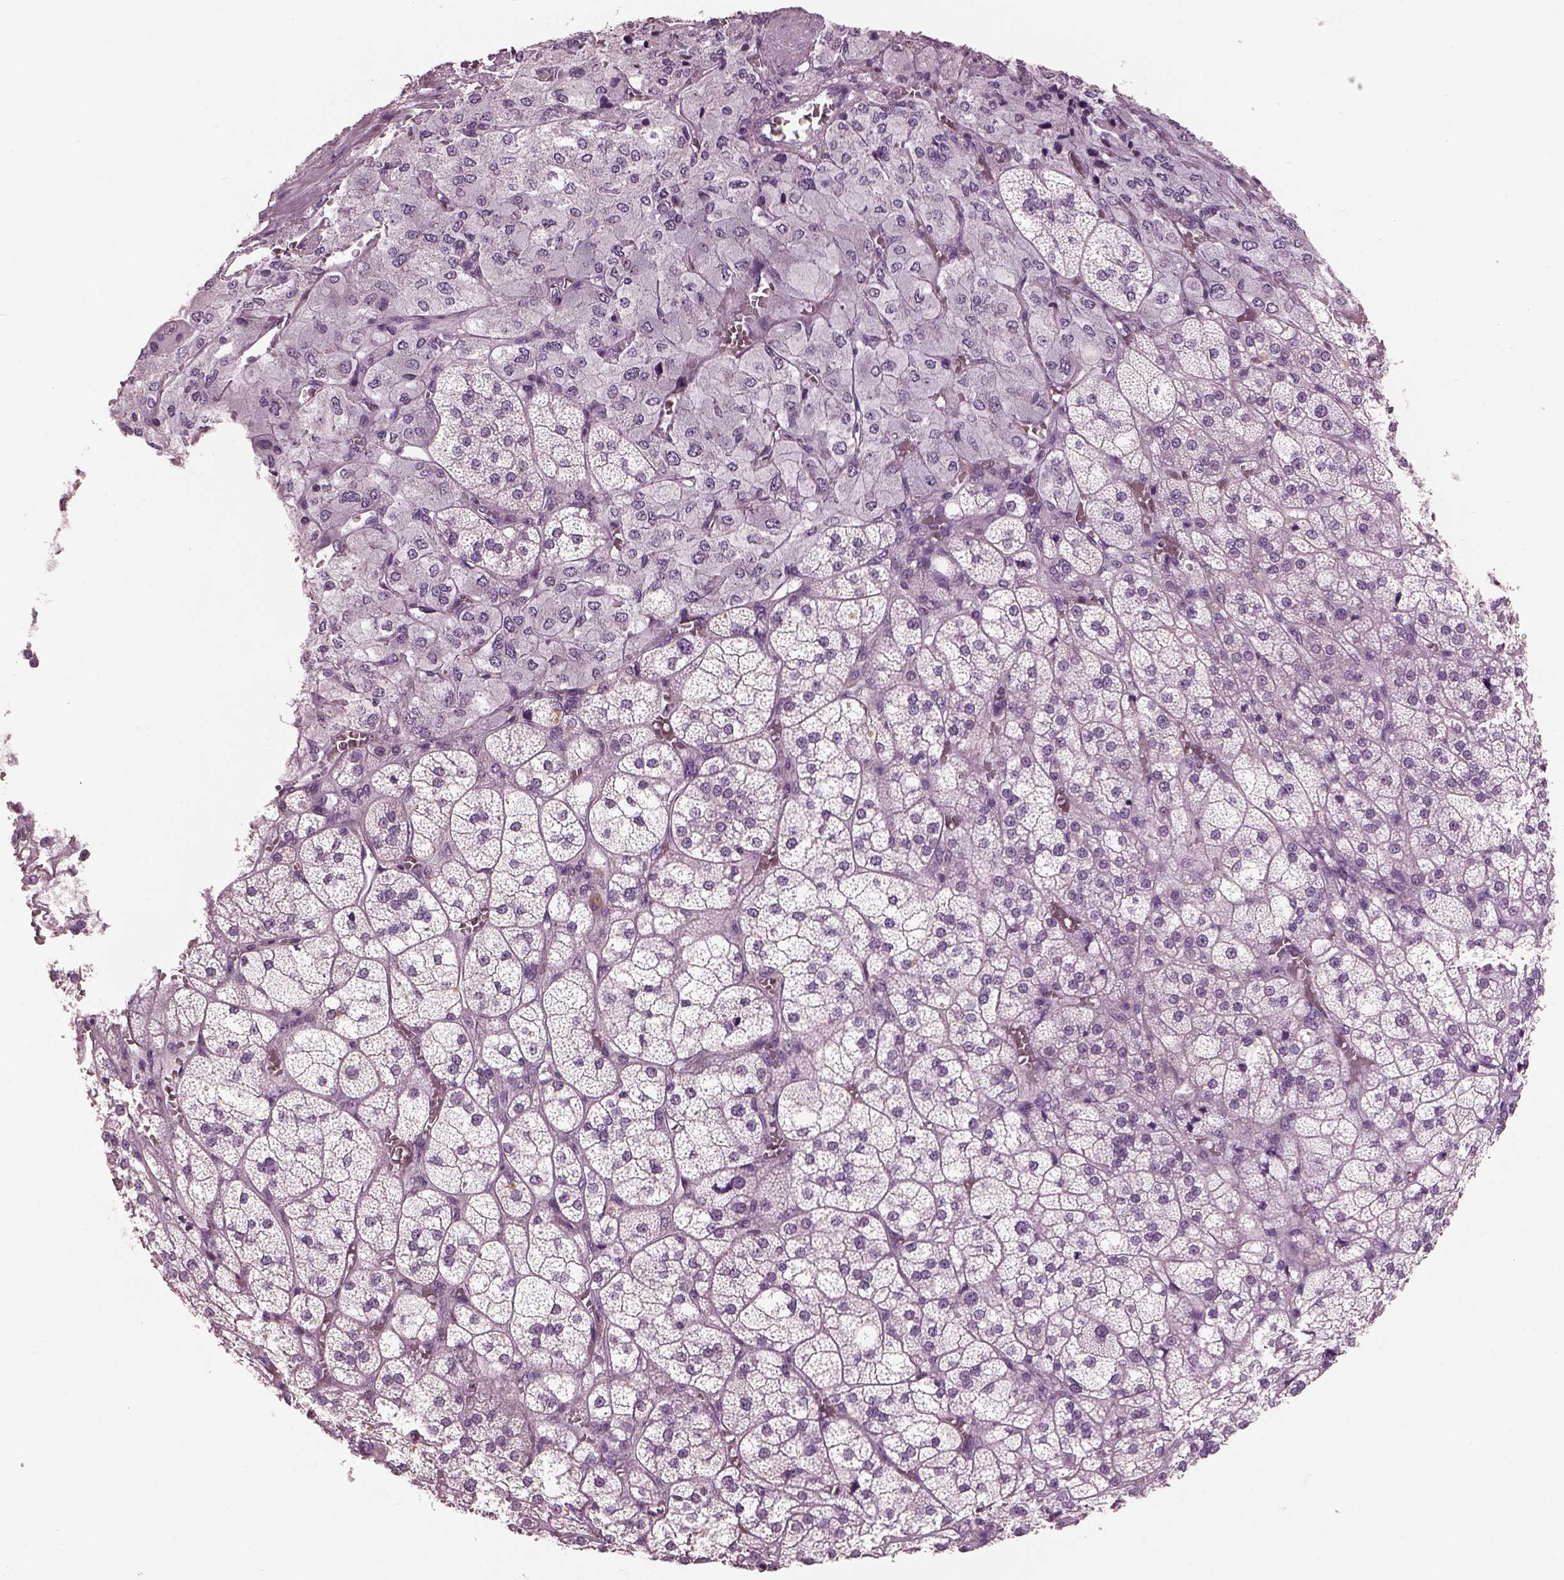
{"staining": {"intensity": "negative", "quantity": "none", "location": "none"}, "tissue": "adrenal gland", "cell_type": "Glandular cells", "image_type": "normal", "snomed": [{"axis": "morphology", "description": "Normal tissue, NOS"}, {"axis": "topography", "description": "Adrenal gland"}], "caption": "This is an immunohistochemistry micrograph of benign adrenal gland. There is no staining in glandular cells.", "gene": "PACRG", "patient": {"sex": "female", "age": 60}}